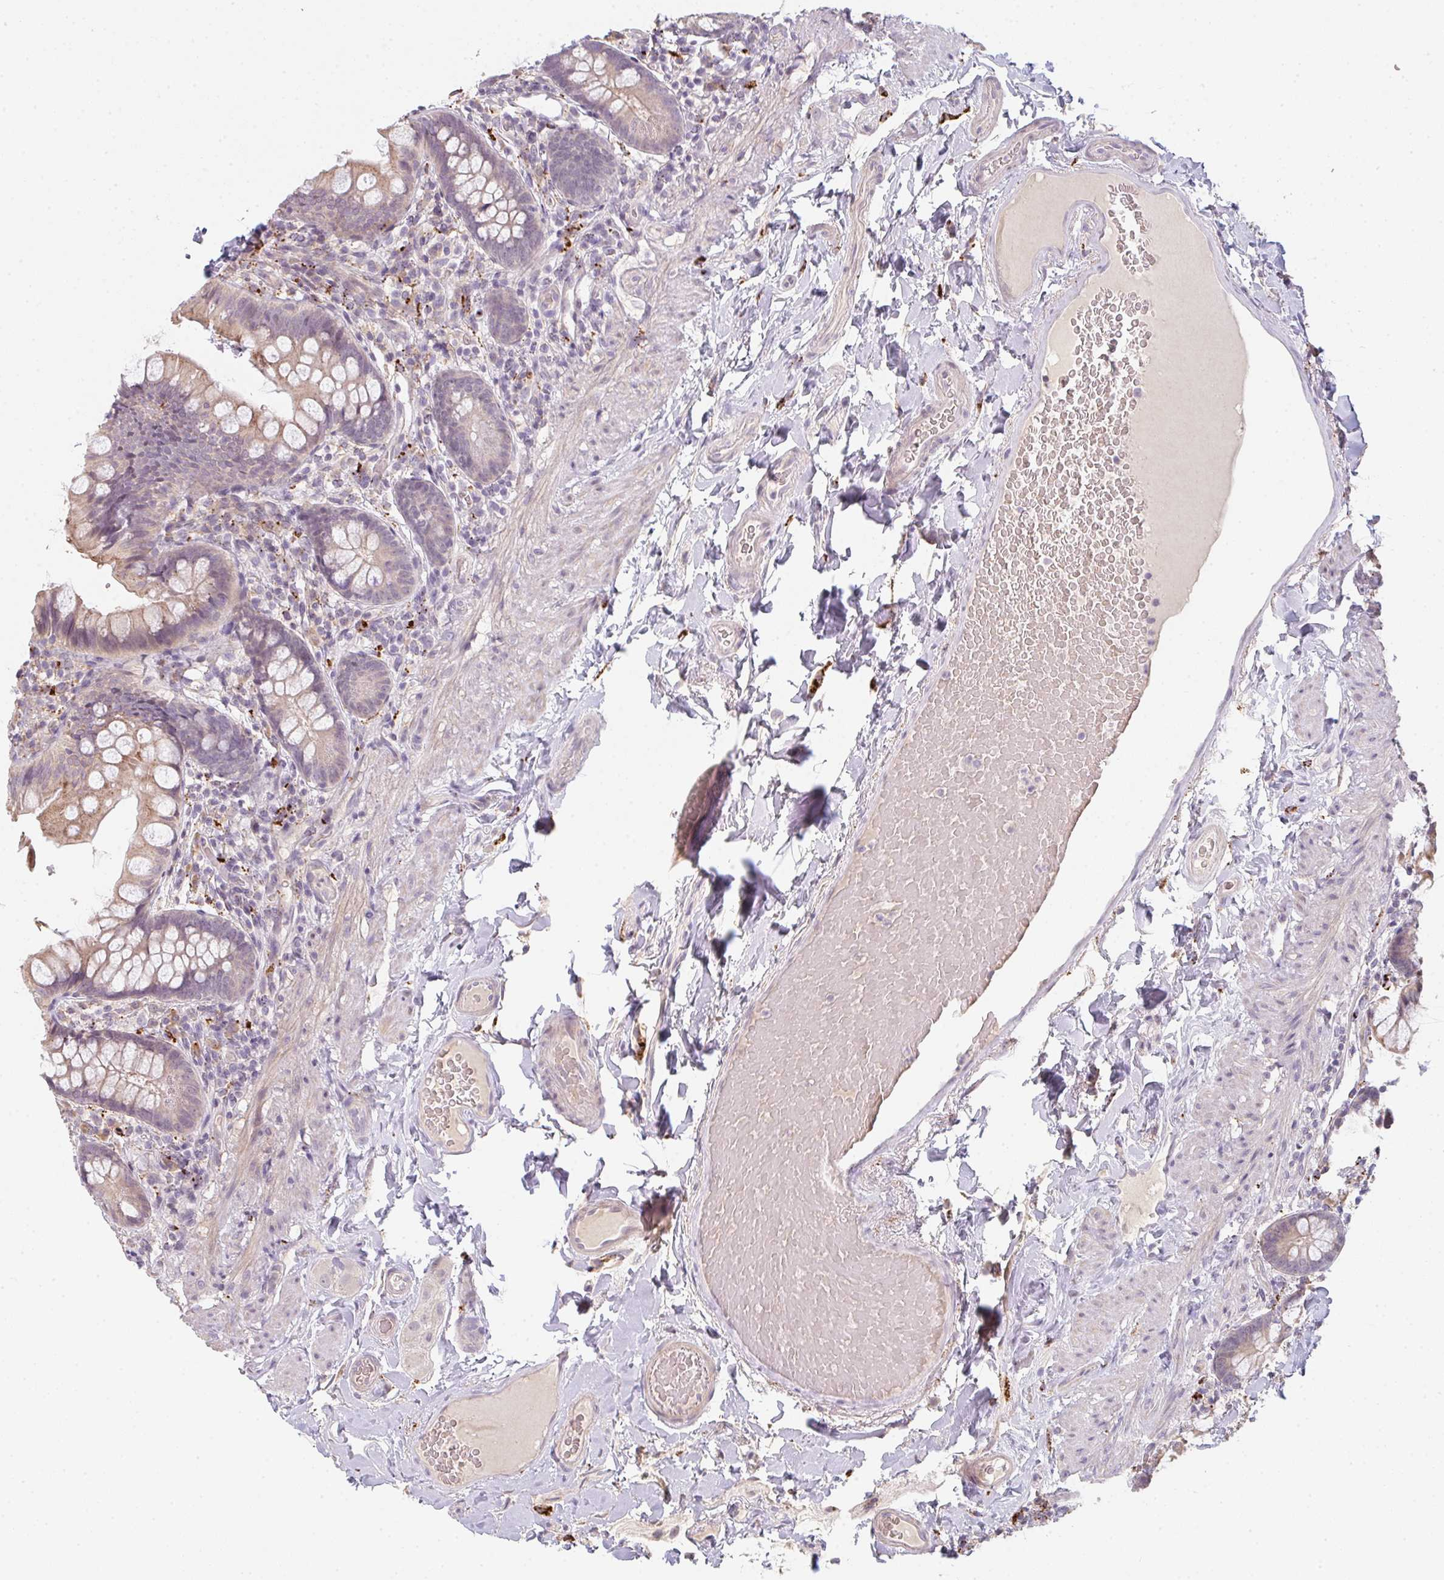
{"staining": {"intensity": "moderate", "quantity": ">75%", "location": "cytoplasmic/membranous"}, "tissue": "small intestine", "cell_type": "Glandular cells", "image_type": "normal", "snomed": [{"axis": "morphology", "description": "Normal tissue, NOS"}, {"axis": "topography", "description": "Small intestine"}], "caption": "Immunohistochemical staining of unremarkable human small intestine exhibits moderate cytoplasmic/membranous protein positivity in approximately >75% of glandular cells. (brown staining indicates protein expression, while blue staining denotes nuclei).", "gene": "TMEM237", "patient": {"sex": "male", "age": 70}}